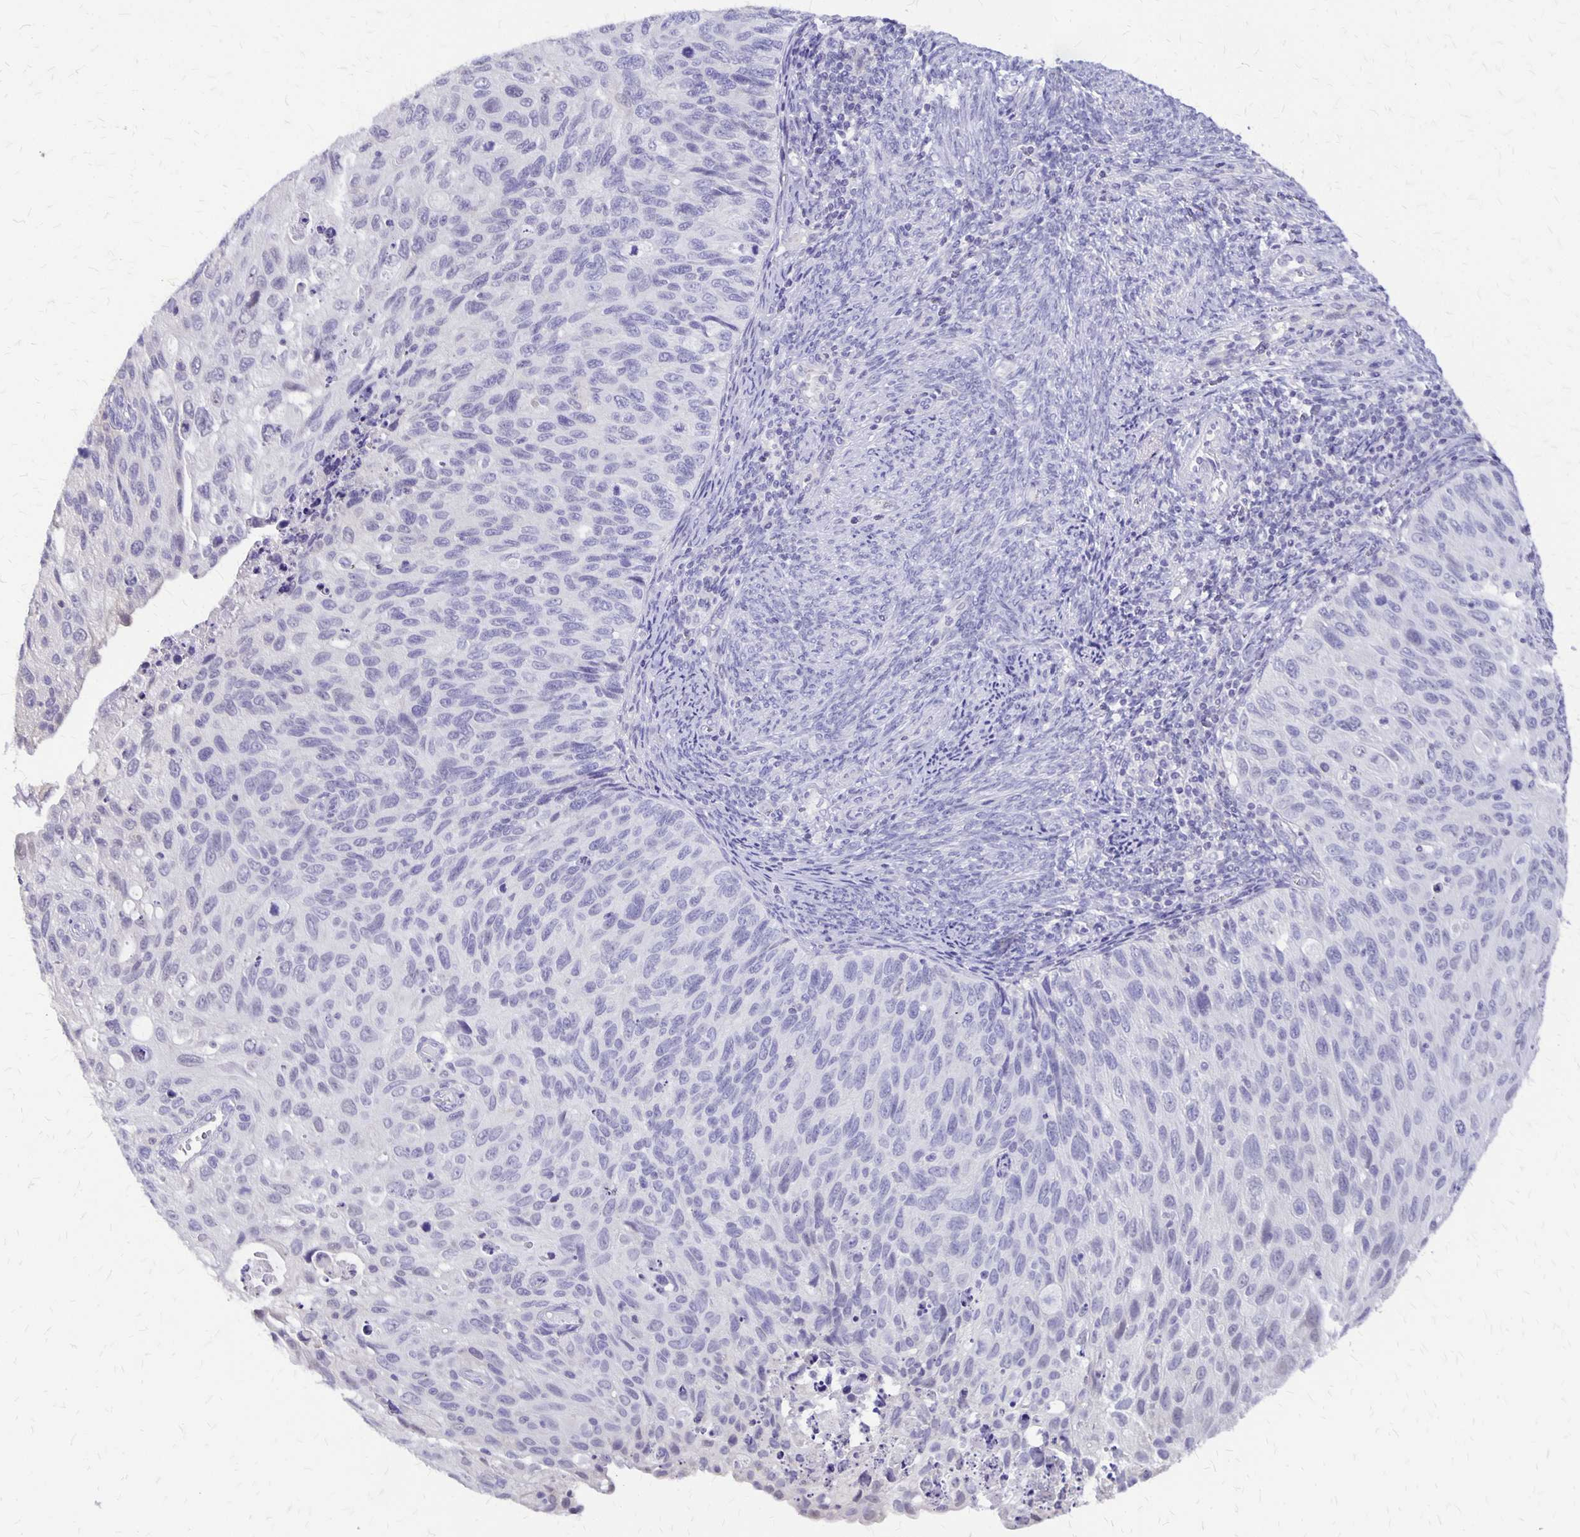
{"staining": {"intensity": "negative", "quantity": "none", "location": "none"}, "tissue": "cervical cancer", "cell_type": "Tumor cells", "image_type": "cancer", "snomed": [{"axis": "morphology", "description": "Squamous cell carcinoma, NOS"}, {"axis": "topography", "description": "Cervix"}], "caption": "Immunohistochemistry (IHC) image of human cervical cancer stained for a protein (brown), which exhibits no staining in tumor cells.", "gene": "SI", "patient": {"sex": "female", "age": 70}}